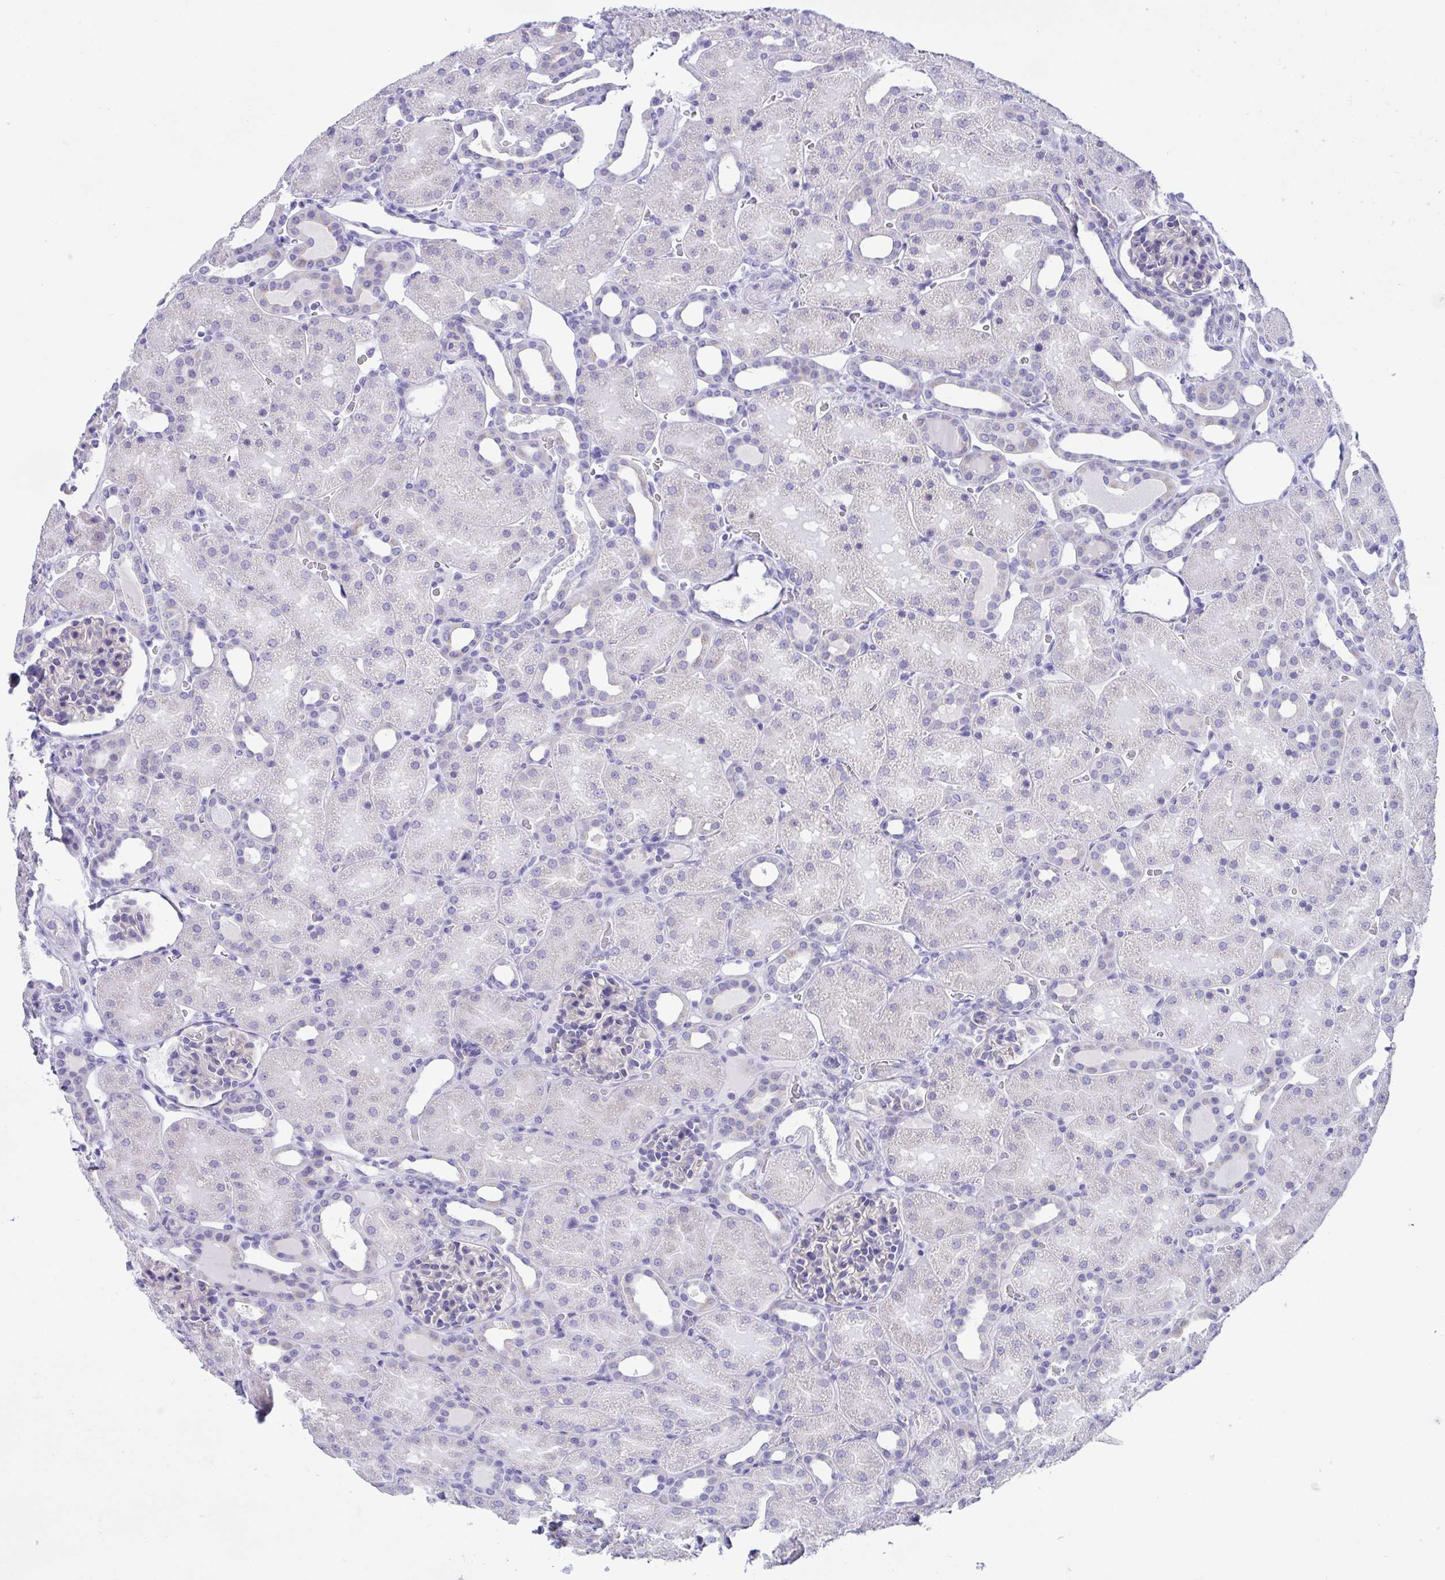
{"staining": {"intensity": "negative", "quantity": "none", "location": "none"}, "tissue": "kidney", "cell_type": "Cells in glomeruli", "image_type": "normal", "snomed": [{"axis": "morphology", "description": "Normal tissue, NOS"}, {"axis": "topography", "description": "Kidney"}], "caption": "The image demonstrates no significant expression in cells in glomeruli of kidney.", "gene": "TMEM106B", "patient": {"sex": "male", "age": 2}}